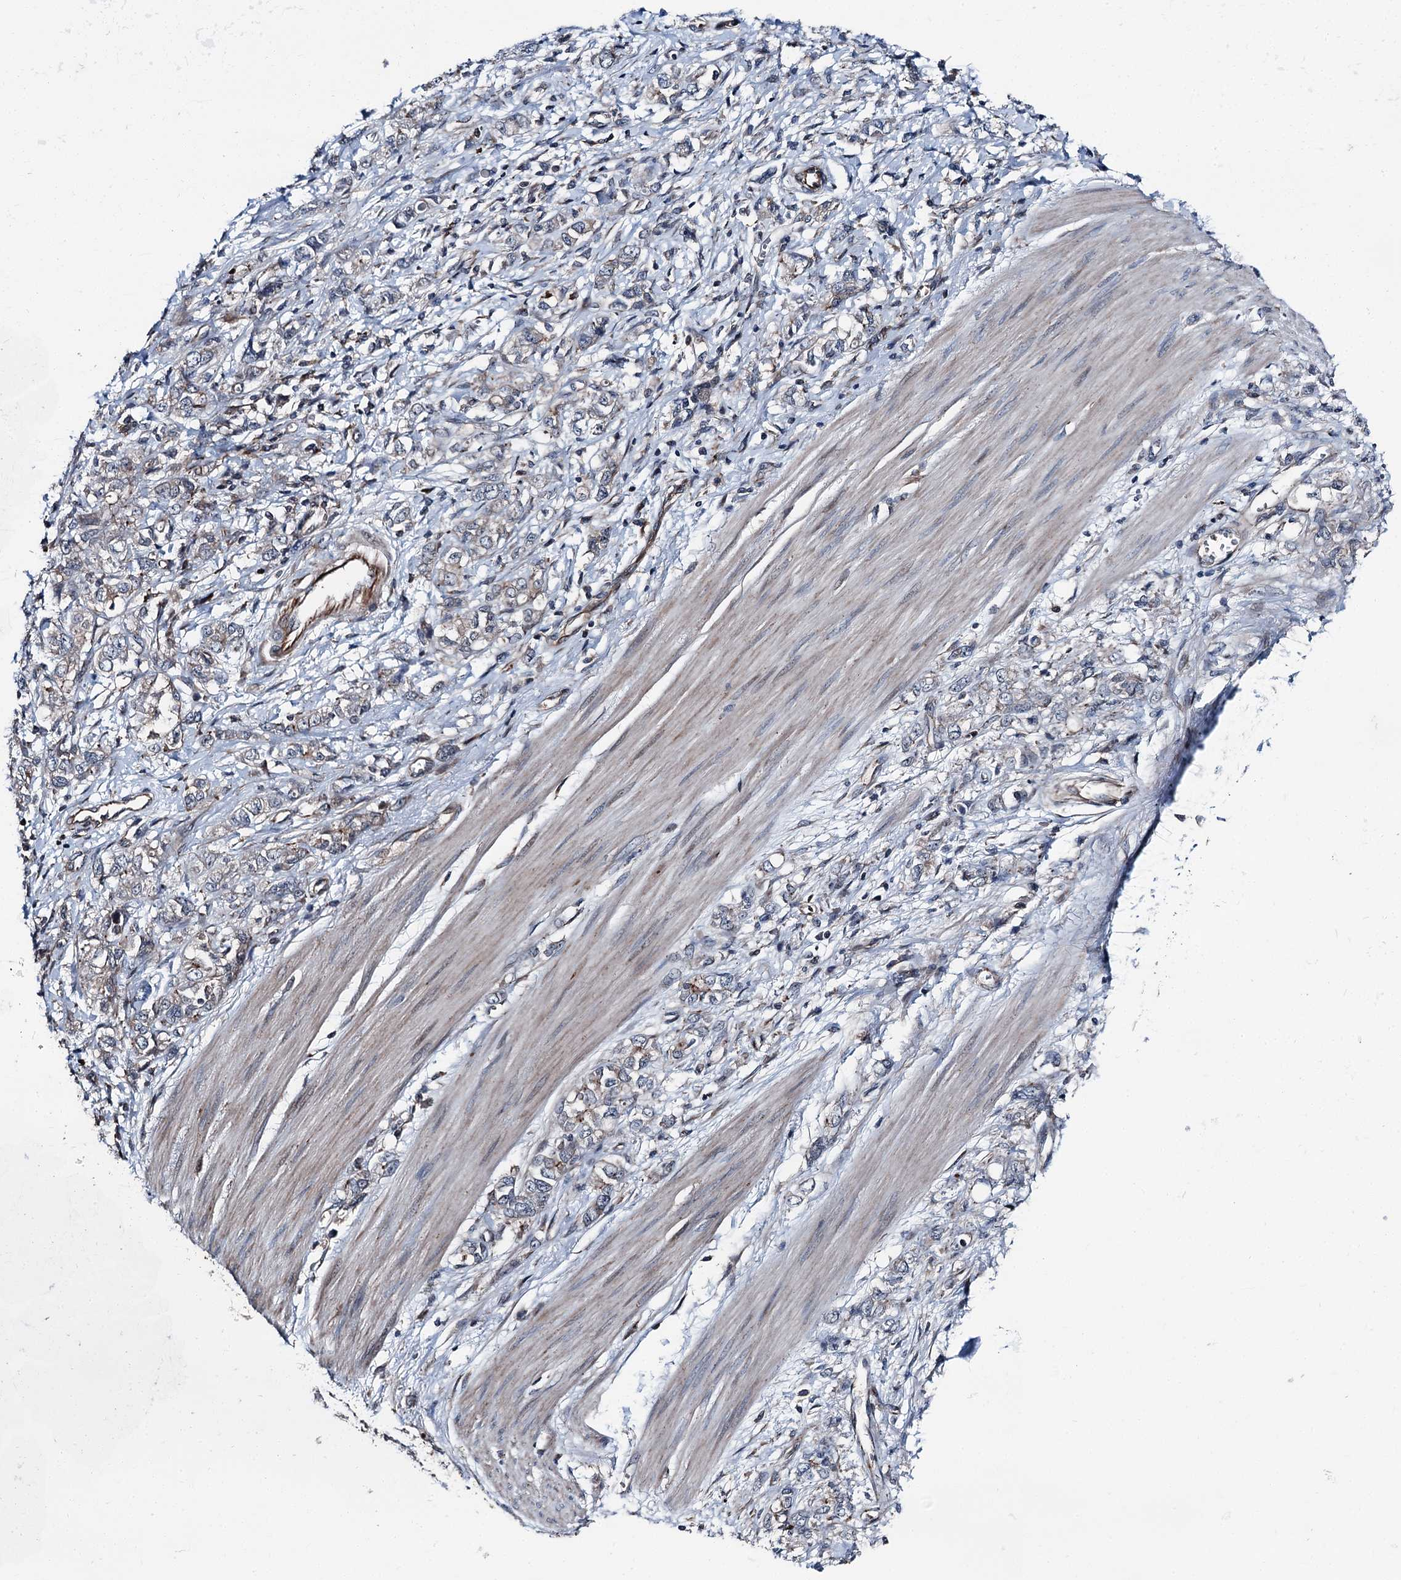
{"staining": {"intensity": "negative", "quantity": "none", "location": "none"}, "tissue": "stomach cancer", "cell_type": "Tumor cells", "image_type": "cancer", "snomed": [{"axis": "morphology", "description": "Adenocarcinoma, NOS"}, {"axis": "topography", "description": "Stomach"}], "caption": "Micrograph shows no significant protein expression in tumor cells of stomach adenocarcinoma.", "gene": "POLR1D", "patient": {"sex": "female", "age": 76}}